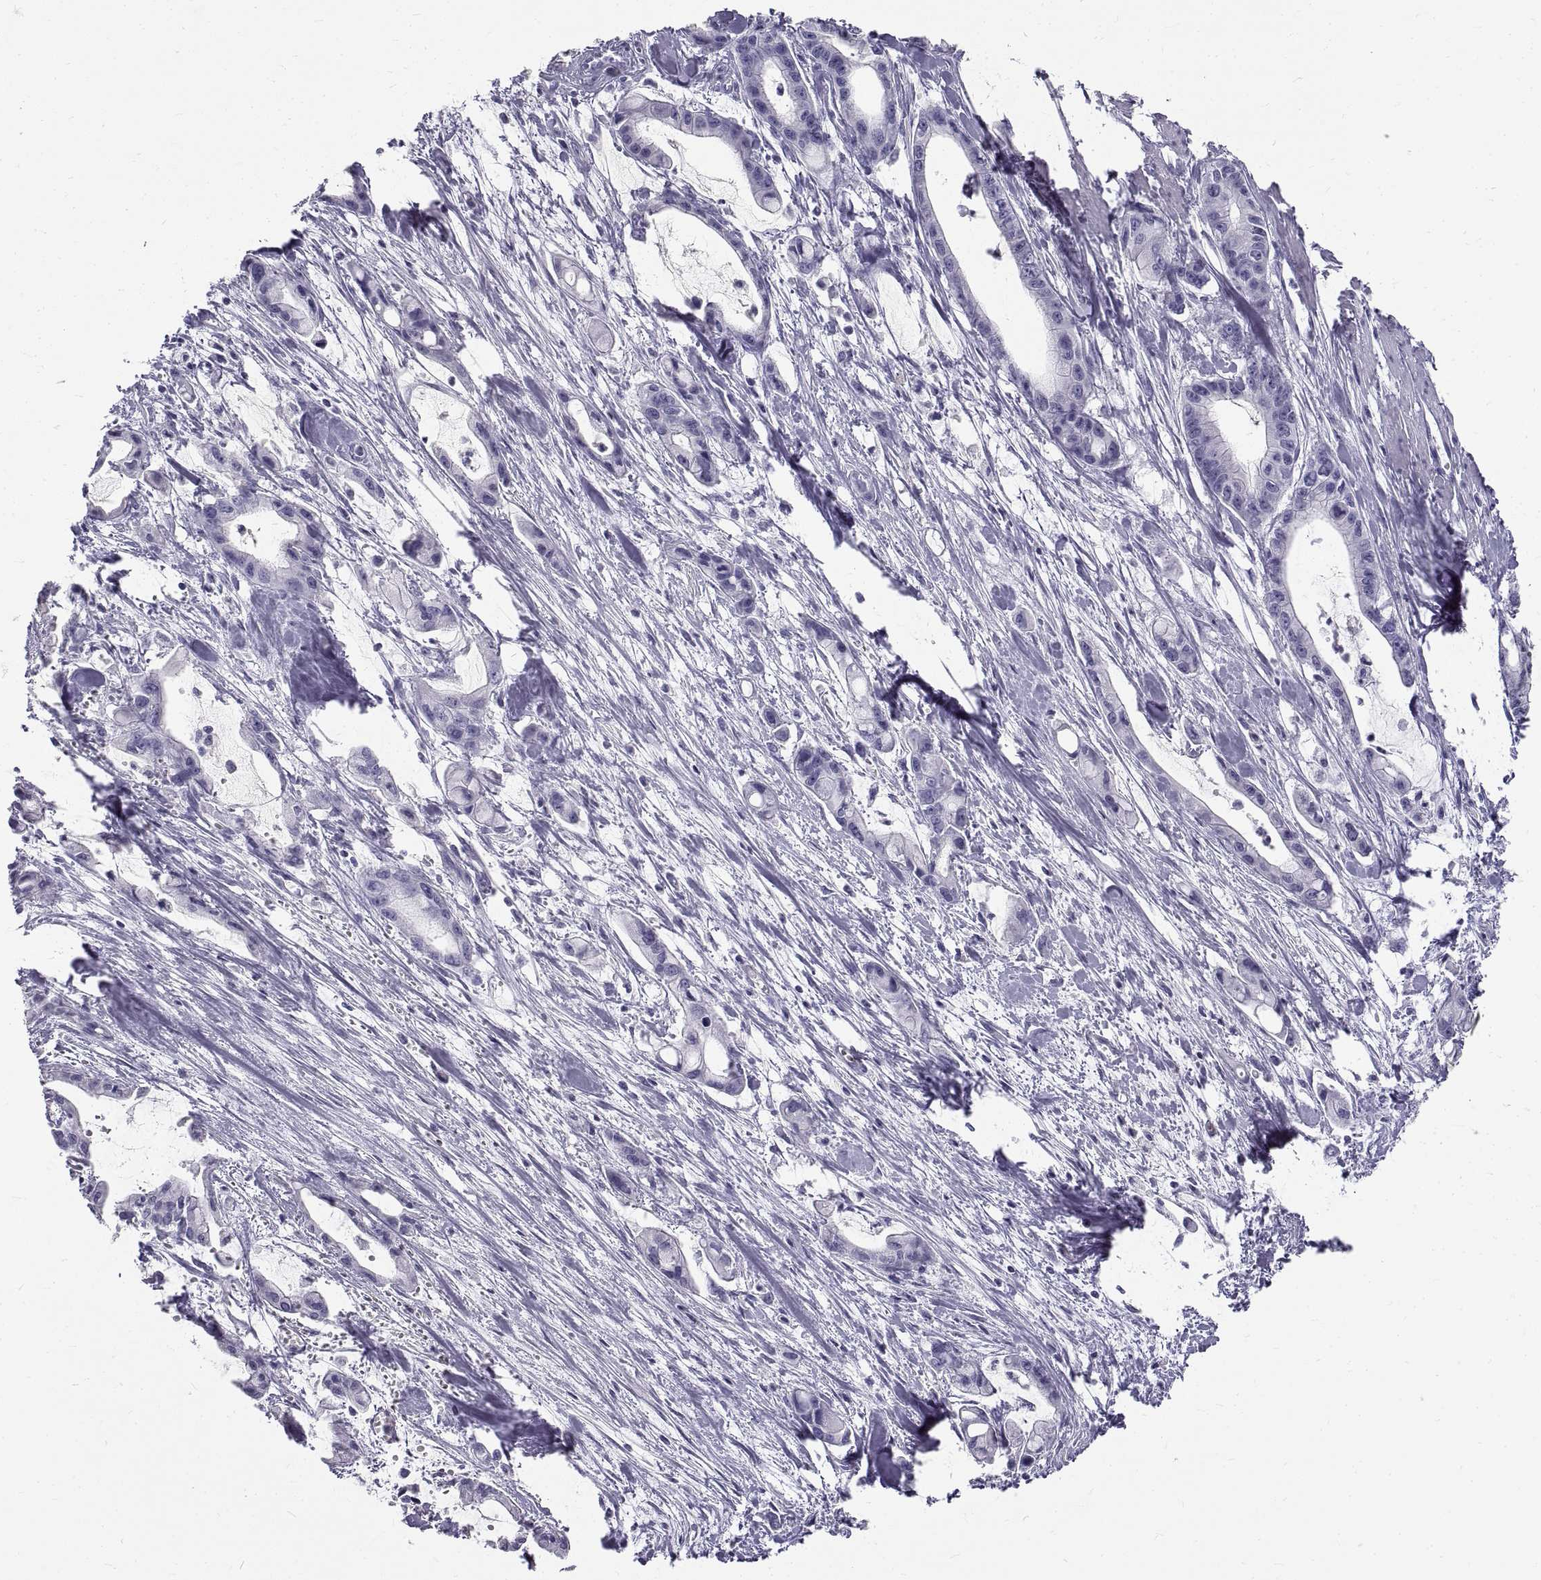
{"staining": {"intensity": "negative", "quantity": "none", "location": "none"}, "tissue": "pancreatic cancer", "cell_type": "Tumor cells", "image_type": "cancer", "snomed": [{"axis": "morphology", "description": "Adenocarcinoma, NOS"}, {"axis": "topography", "description": "Pancreas"}], "caption": "This is an immunohistochemistry (IHC) histopathology image of human pancreatic cancer (adenocarcinoma). There is no expression in tumor cells.", "gene": "GNG12", "patient": {"sex": "male", "age": 48}}